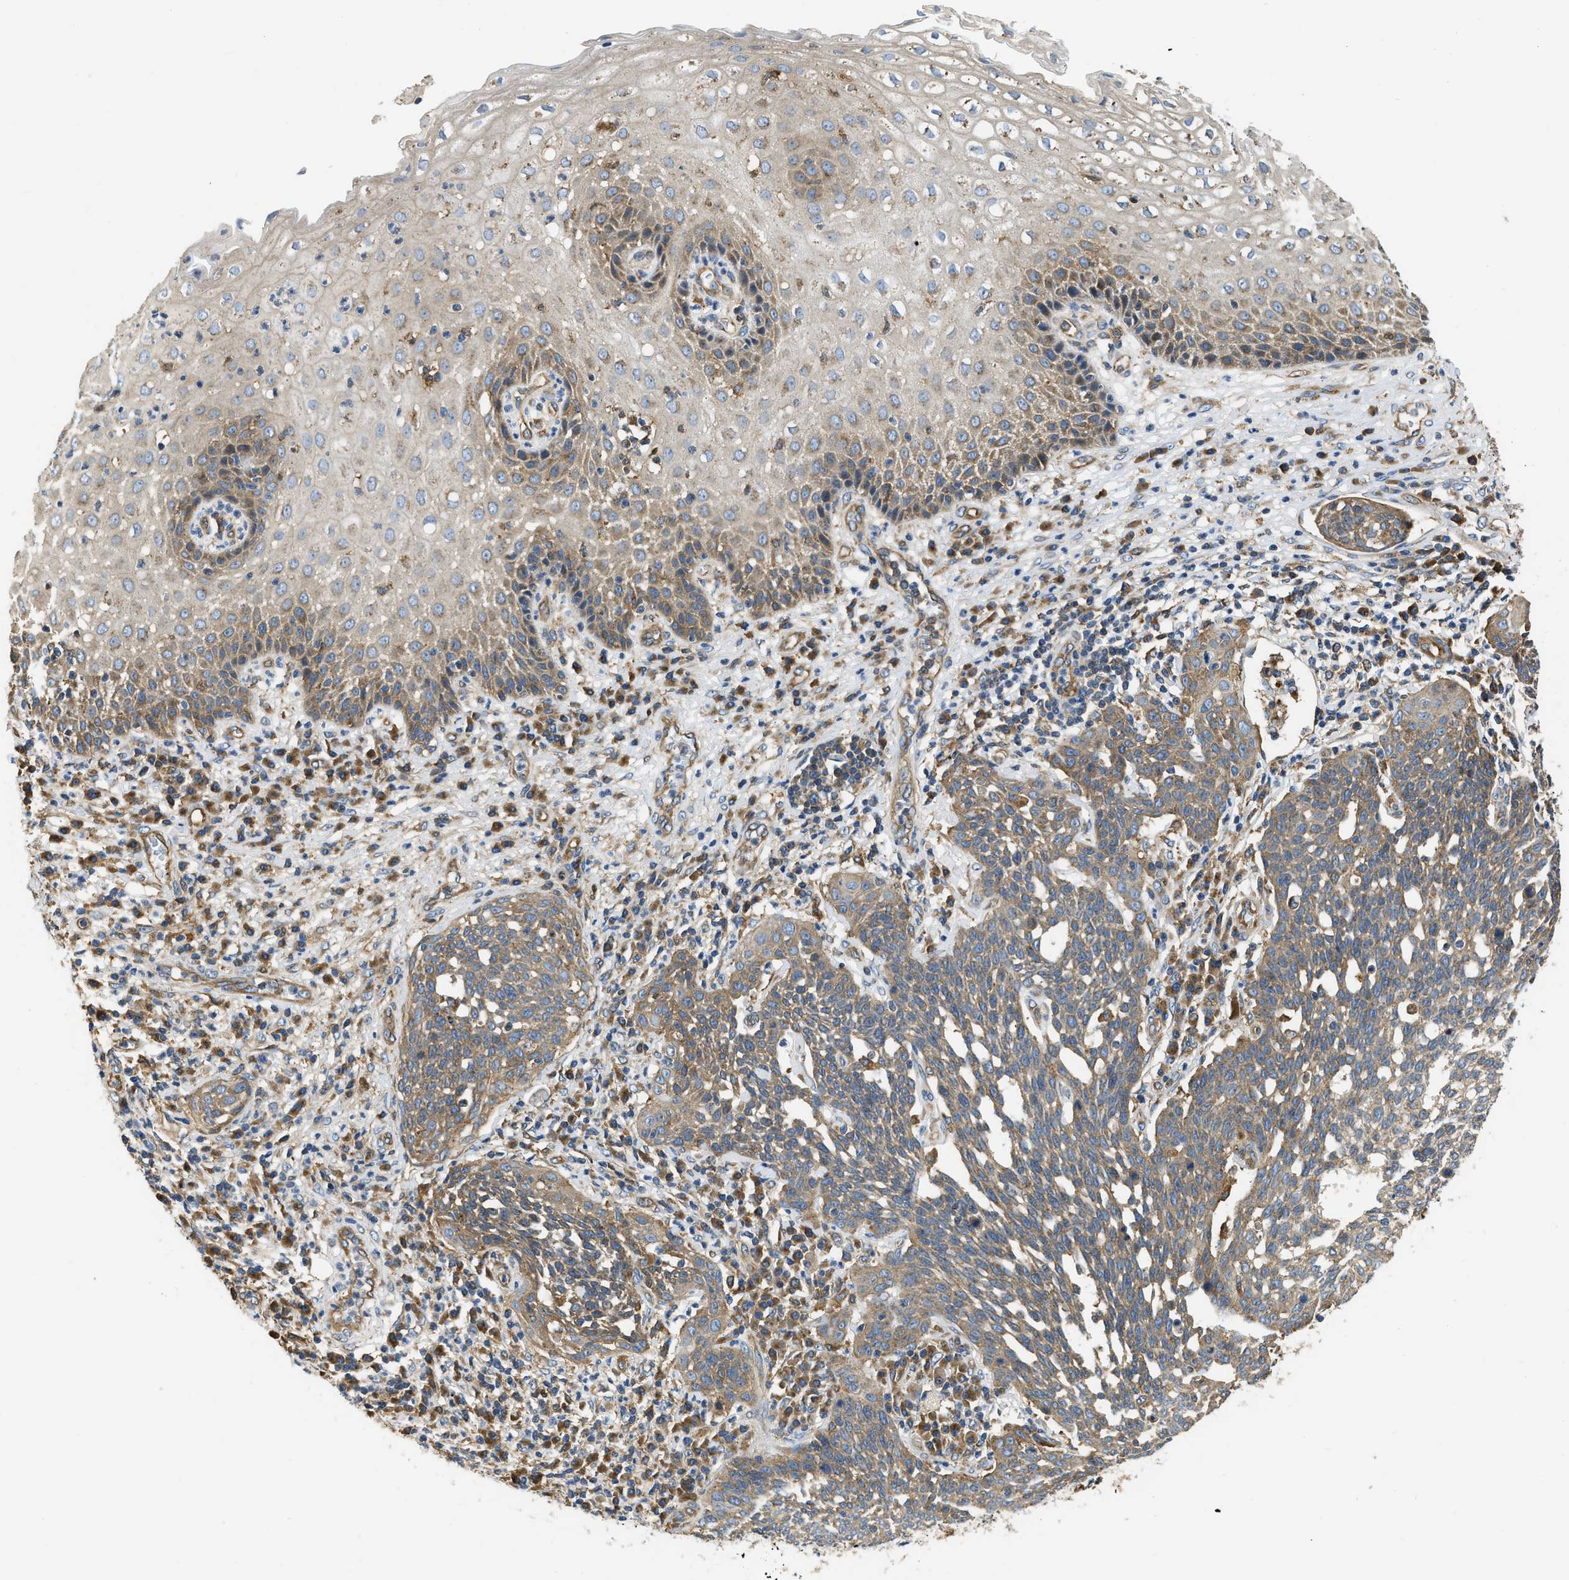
{"staining": {"intensity": "weak", "quantity": ">75%", "location": "cytoplasmic/membranous"}, "tissue": "cervical cancer", "cell_type": "Tumor cells", "image_type": "cancer", "snomed": [{"axis": "morphology", "description": "Squamous cell carcinoma, NOS"}, {"axis": "topography", "description": "Cervix"}], "caption": "Protein staining of squamous cell carcinoma (cervical) tissue reveals weak cytoplasmic/membranous expression in approximately >75% of tumor cells.", "gene": "FLNB", "patient": {"sex": "female", "age": 34}}